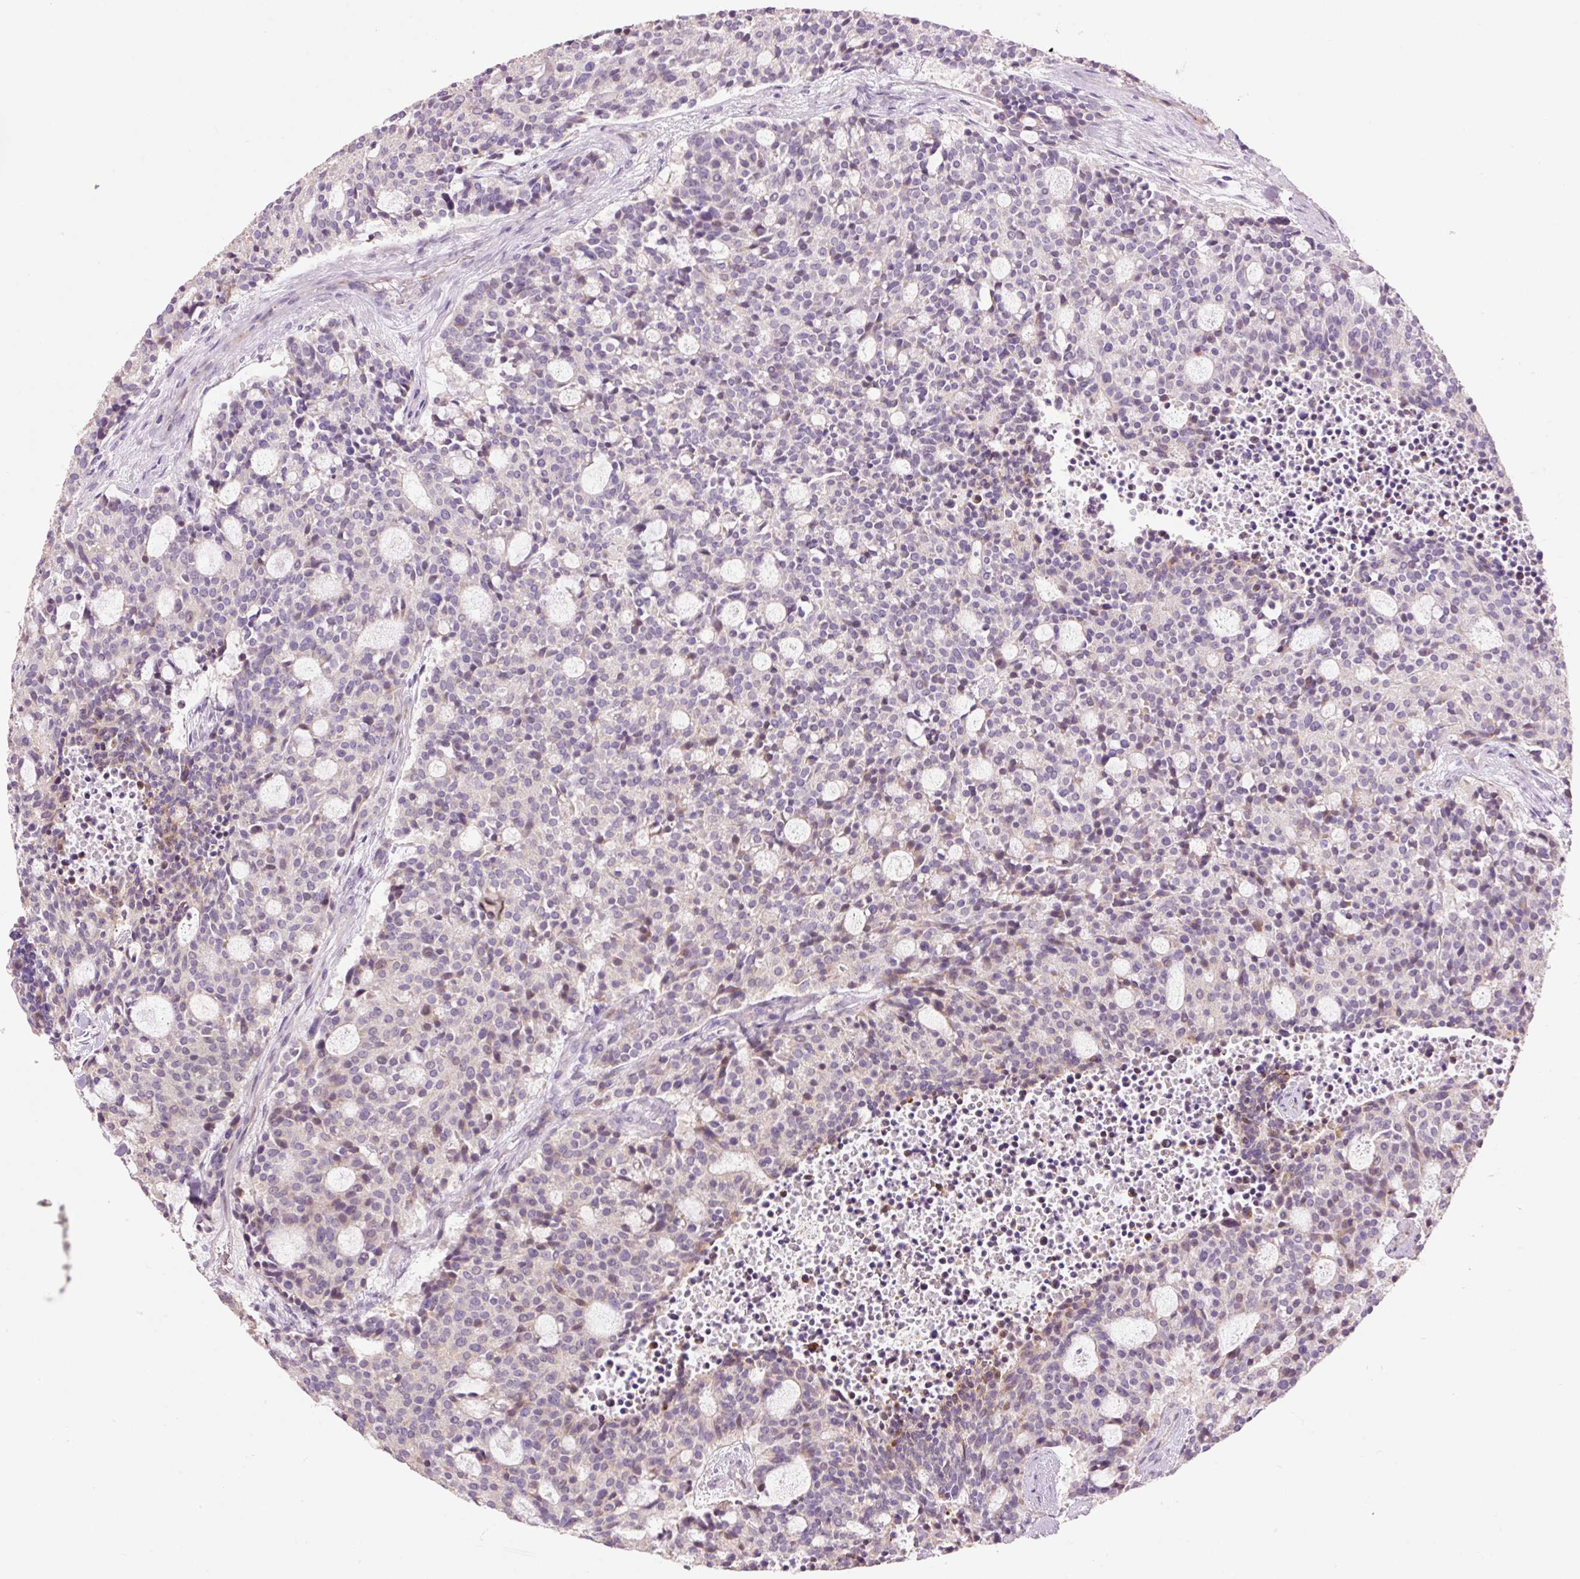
{"staining": {"intensity": "negative", "quantity": "none", "location": "none"}, "tissue": "carcinoid", "cell_type": "Tumor cells", "image_type": "cancer", "snomed": [{"axis": "morphology", "description": "Carcinoid, malignant, NOS"}, {"axis": "topography", "description": "Pancreas"}], "caption": "The image shows no staining of tumor cells in carcinoid (malignant). (DAB immunohistochemistry (IHC) visualized using brightfield microscopy, high magnification).", "gene": "HAX1", "patient": {"sex": "female", "age": 54}}